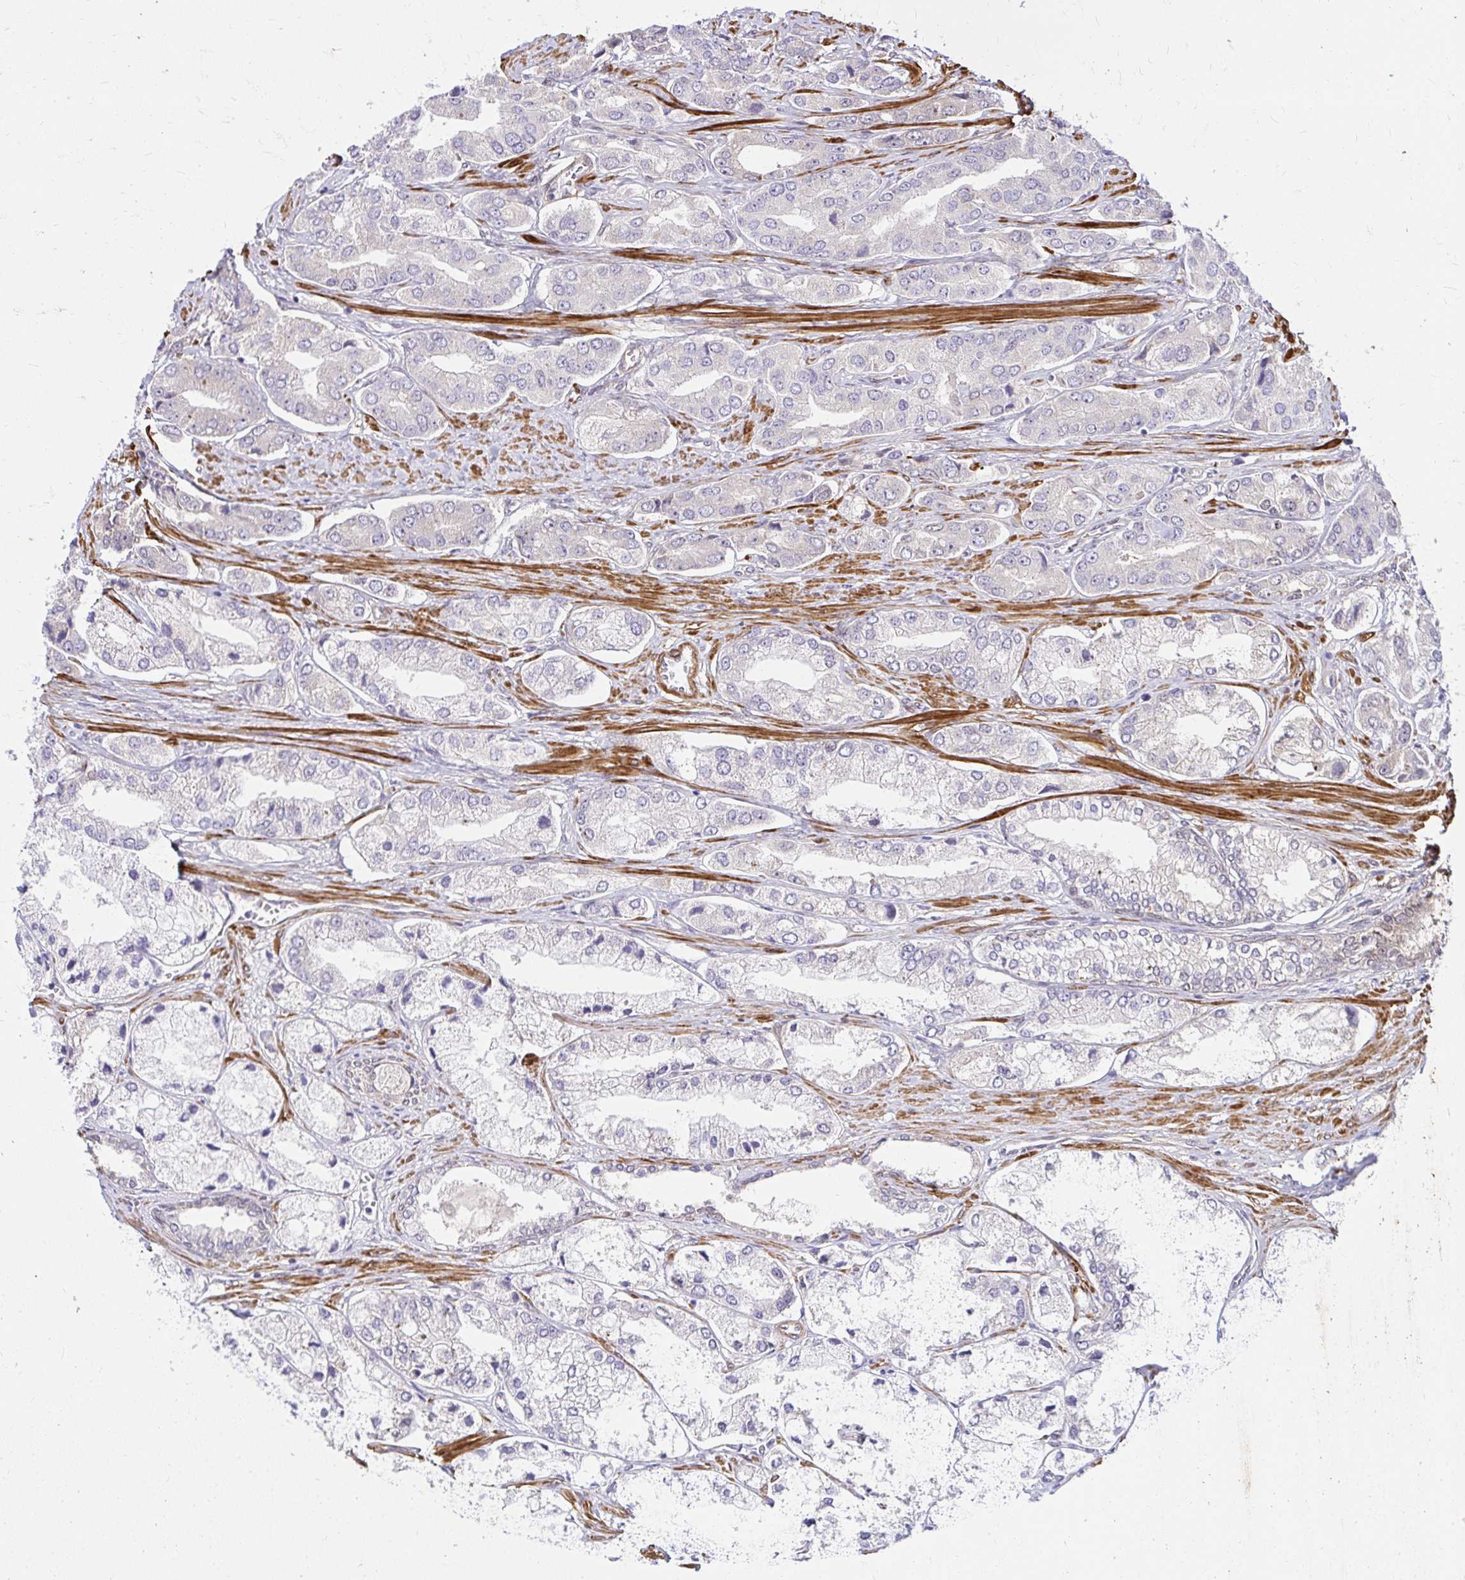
{"staining": {"intensity": "negative", "quantity": "none", "location": "none"}, "tissue": "prostate cancer", "cell_type": "Tumor cells", "image_type": "cancer", "snomed": [{"axis": "morphology", "description": "Adenocarcinoma, Low grade"}, {"axis": "topography", "description": "Prostate"}], "caption": "This histopathology image is of prostate cancer (adenocarcinoma (low-grade)) stained with immunohistochemistry (IHC) to label a protein in brown with the nuclei are counter-stained blue. There is no staining in tumor cells.", "gene": "YAP1", "patient": {"sex": "male", "age": 69}}